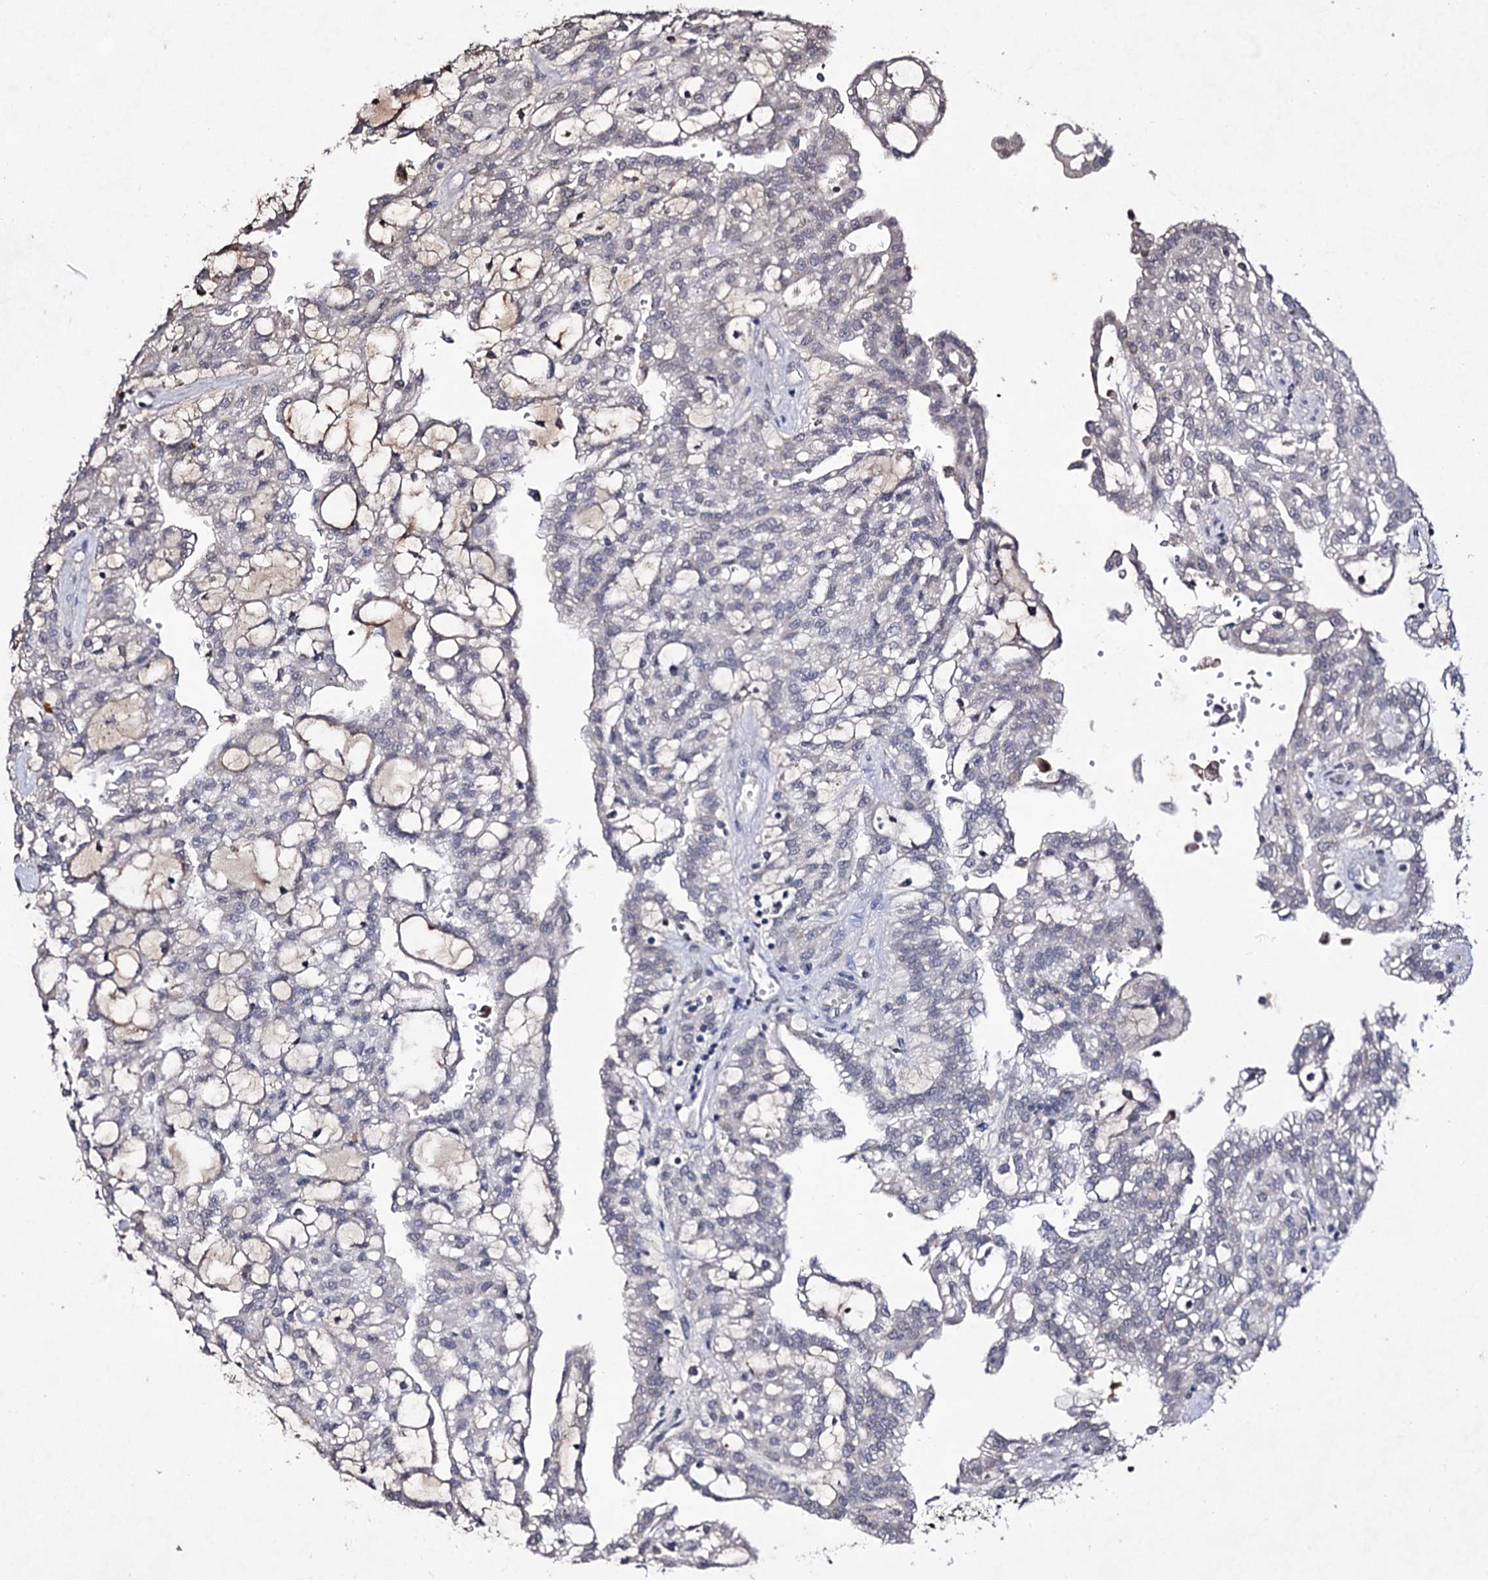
{"staining": {"intensity": "negative", "quantity": "none", "location": "none"}, "tissue": "renal cancer", "cell_type": "Tumor cells", "image_type": "cancer", "snomed": [{"axis": "morphology", "description": "Adenocarcinoma, NOS"}, {"axis": "topography", "description": "Kidney"}], "caption": "An image of adenocarcinoma (renal) stained for a protein exhibits no brown staining in tumor cells. (DAB (3,3'-diaminobenzidine) IHC with hematoxylin counter stain).", "gene": "PLIN1", "patient": {"sex": "male", "age": 63}}